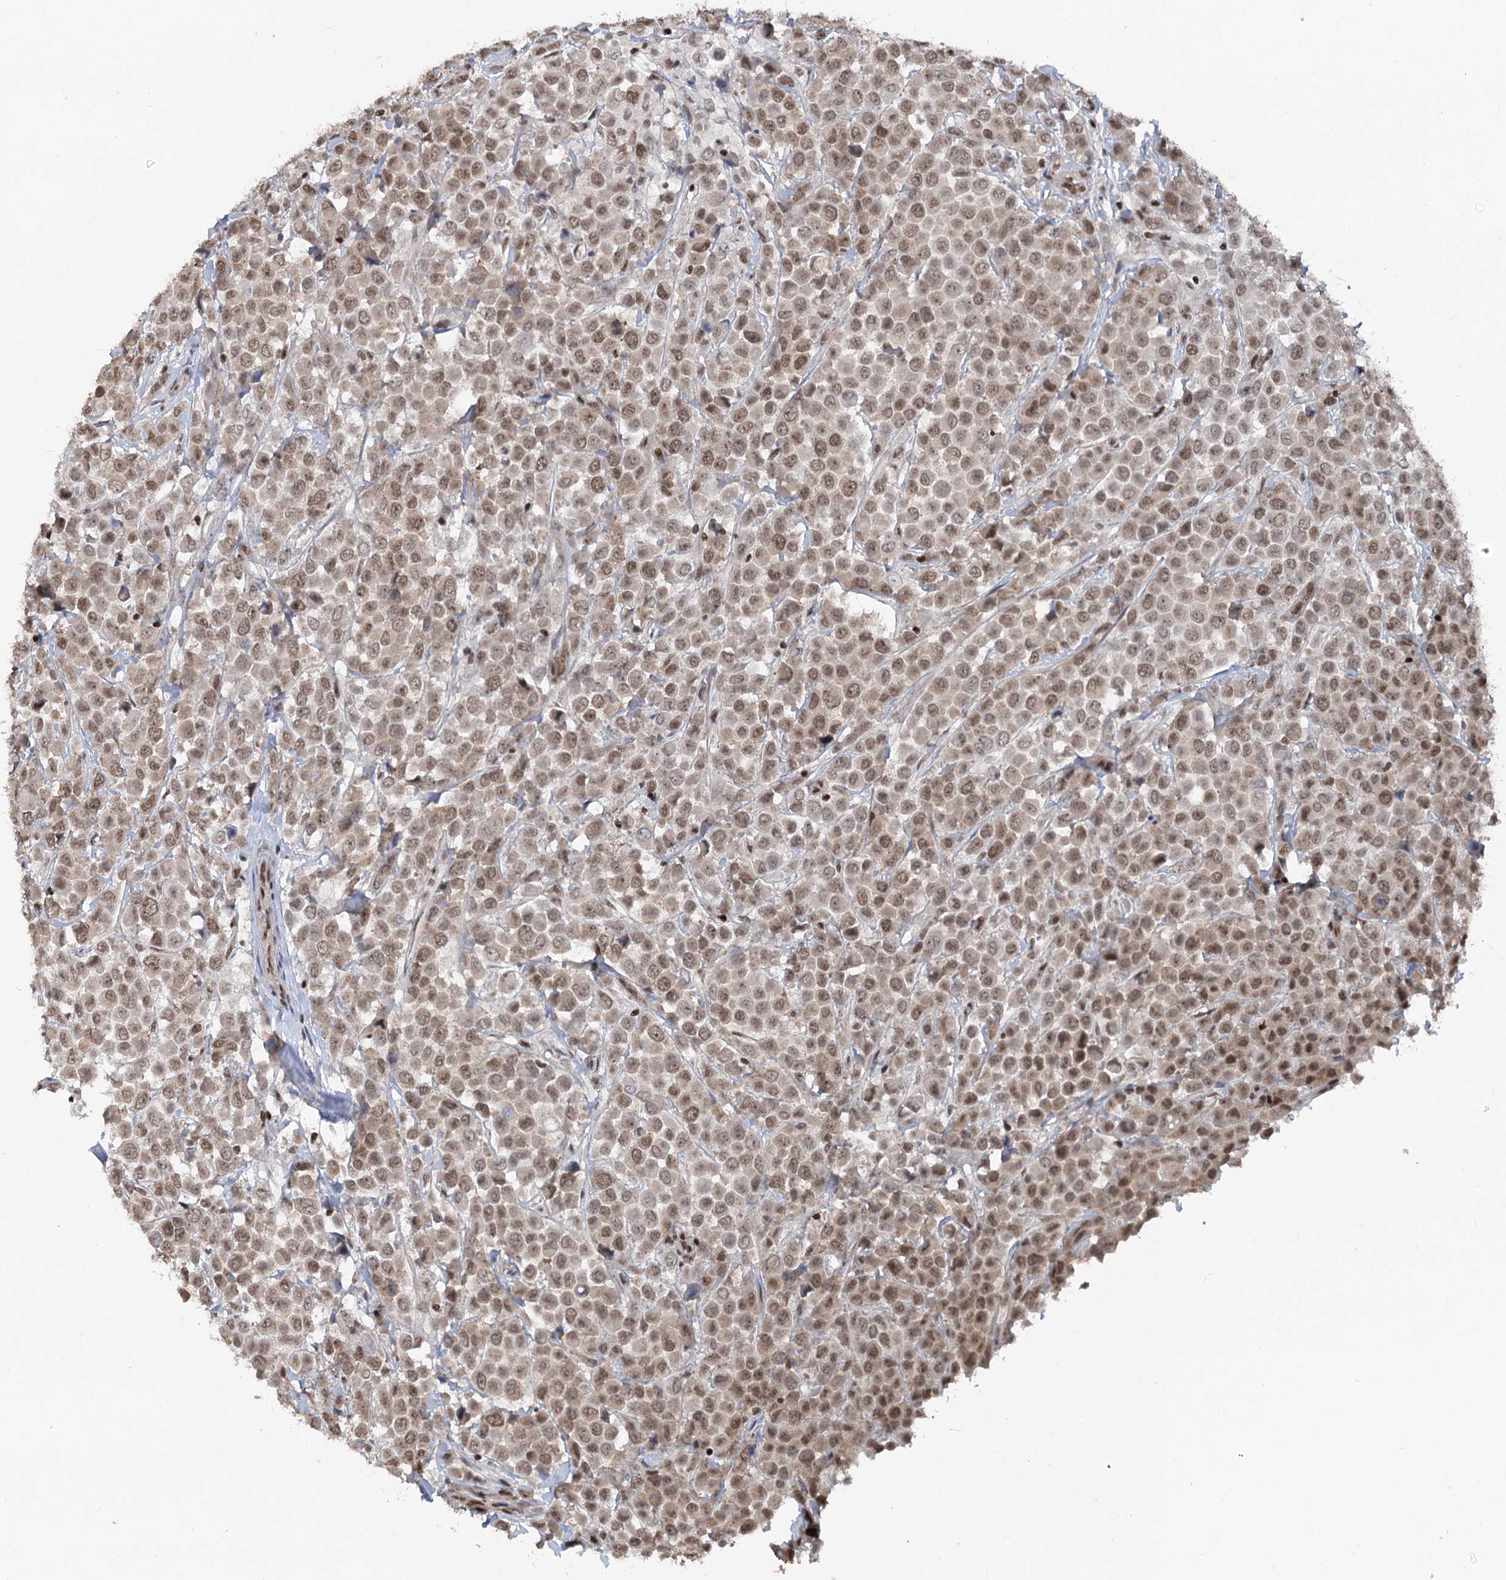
{"staining": {"intensity": "moderate", "quantity": ">75%", "location": "nuclear"}, "tissue": "breast cancer", "cell_type": "Tumor cells", "image_type": "cancer", "snomed": [{"axis": "morphology", "description": "Duct carcinoma"}, {"axis": "topography", "description": "Breast"}], "caption": "An IHC photomicrograph of neoplastic tissue is shown. Protein staining in brown shows moderate nuclear positivity in breast cancer within tumor cells.", "gene": "CGGBP1", "patient": {"sex": "female", "age": 61}}